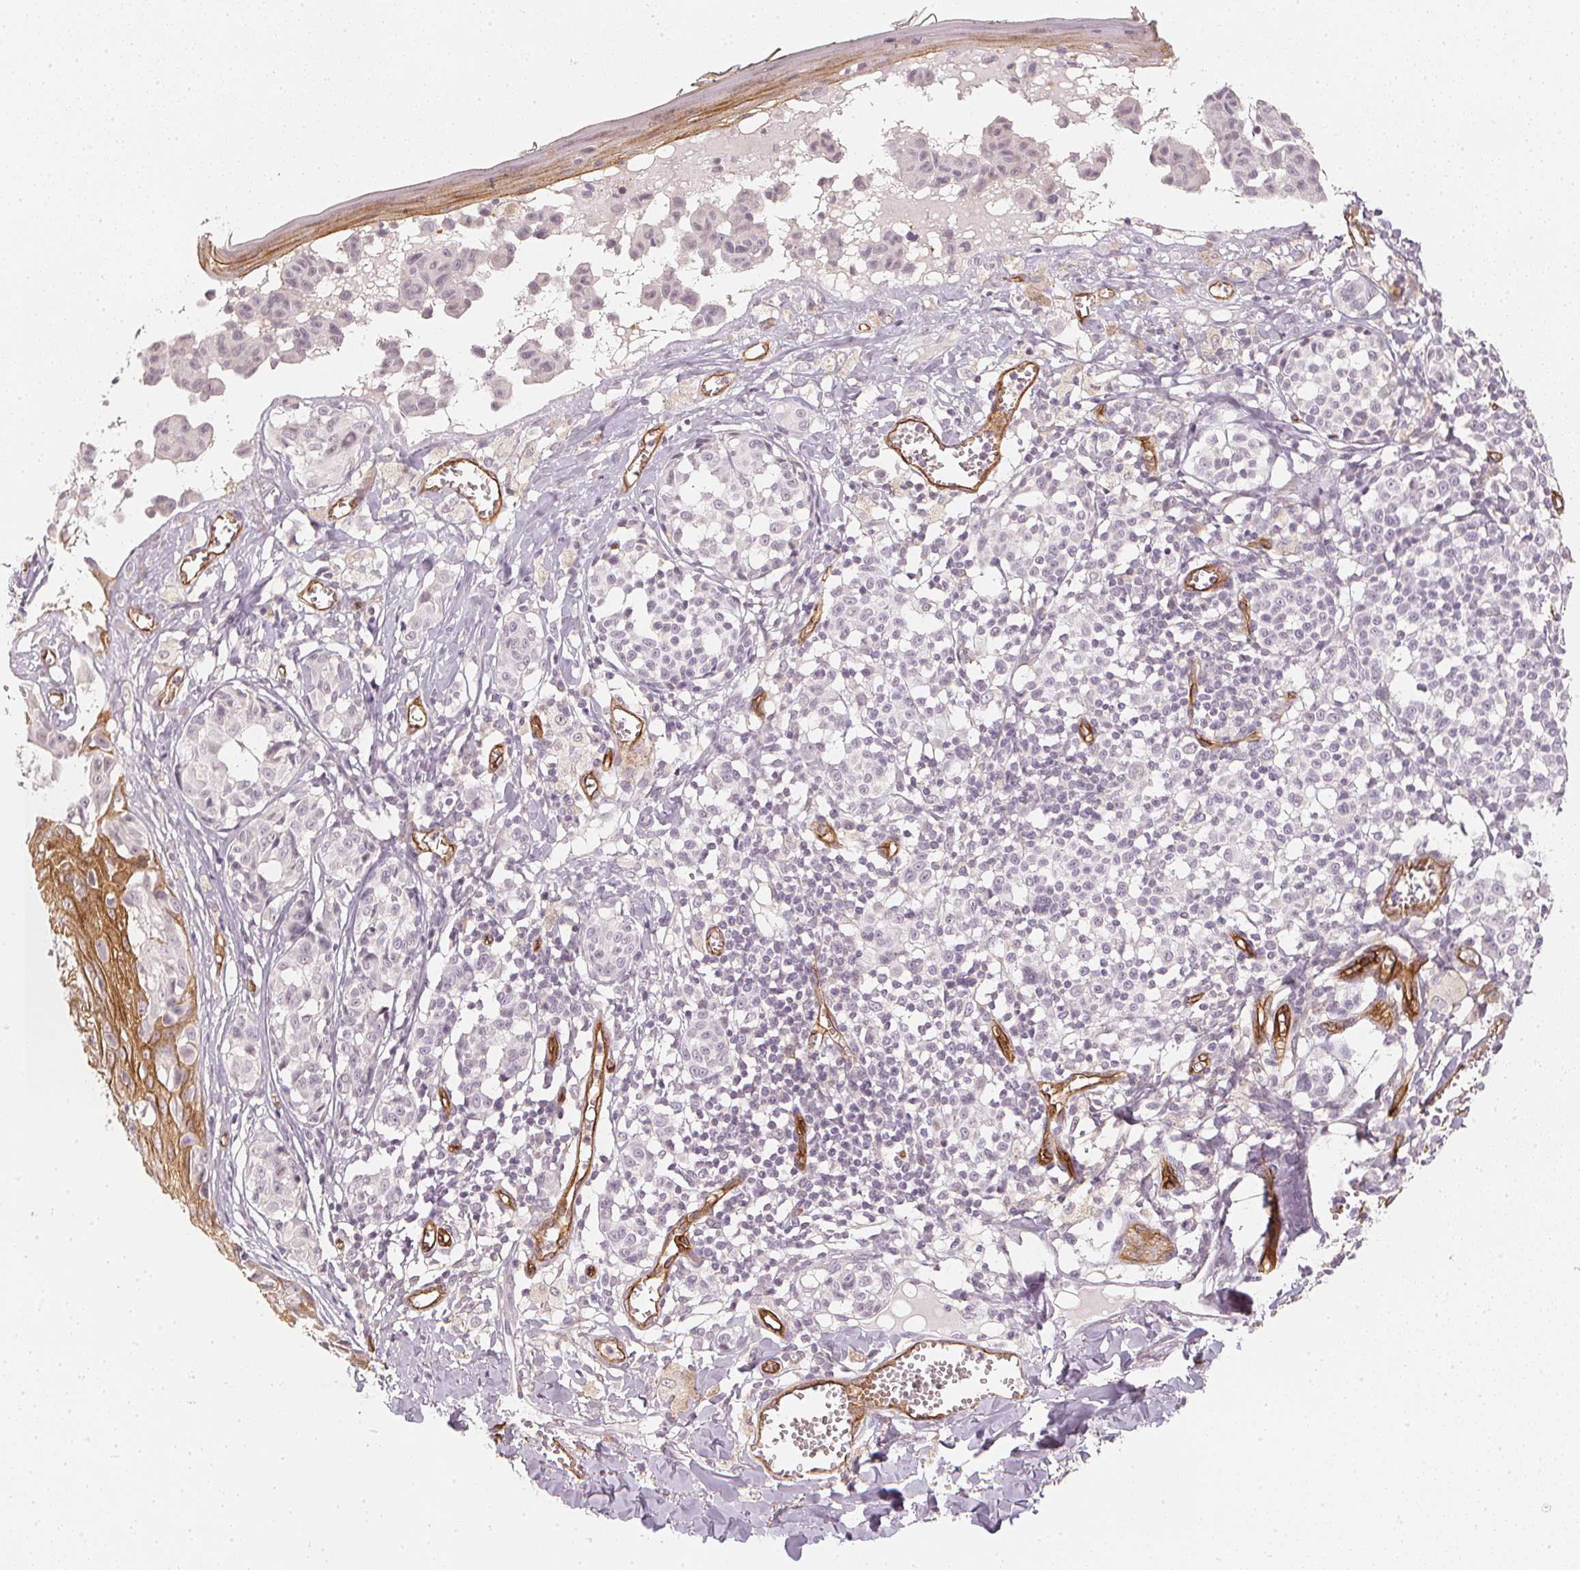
{"staining": {"intensity": "negative", "quantity": "none", "location": "none"}, "tissue": "melanoma", "cell_type": "Tumor cells", "image_type": "cancer", "snomed": [{"axis": "morphology", "description": "Malignant melanoma, NOS"}, {"axis": "topography", "description": "Skin"}], "caption": "An IHC image of melanoma is shown. There is no staining in tumor cells of melanoma.", "gene": "CIB1", "patient": {"sex": "female", "age": 43}}